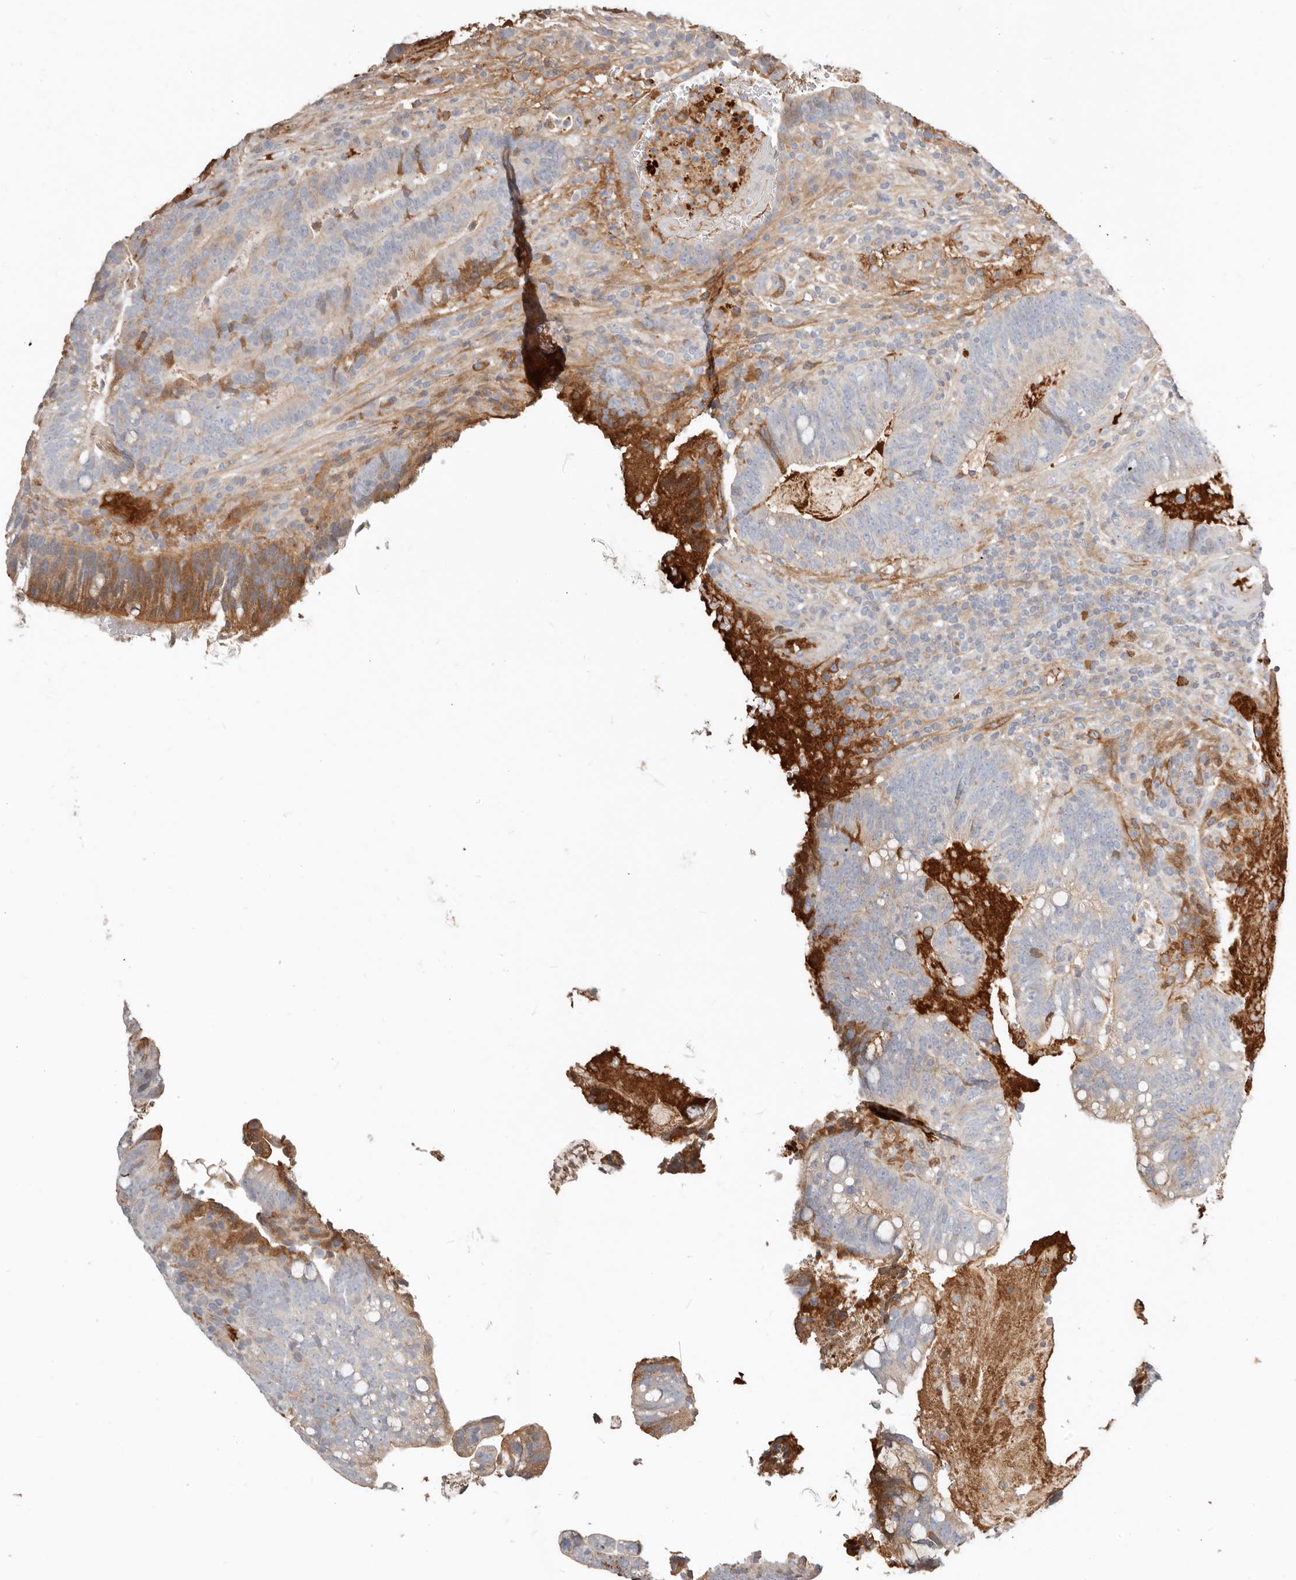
{"staining": {"intensity": "moderate", "quantity": "<25%", "location": "cytoplasmic/membranous"}, "tissue": "colorectal cancer", "cell_type": "Tumor cells", "image_type": "cancer", "snomed": [{"axis": "morphology", "description": "Adenocarcinoma, NOS"}, {"axis": "topography", "description": "Colon"}], "caption": "IHC (DAB (3,3'-diaminobenzidine)) staining of adenocarcinoma (colorectal) reveals moderate cytoplasmic/membranous protein expression in approximately <25% of tumor cells.", "gene": "MTFR2", "patient": {"sex": "female", "age": 66}}